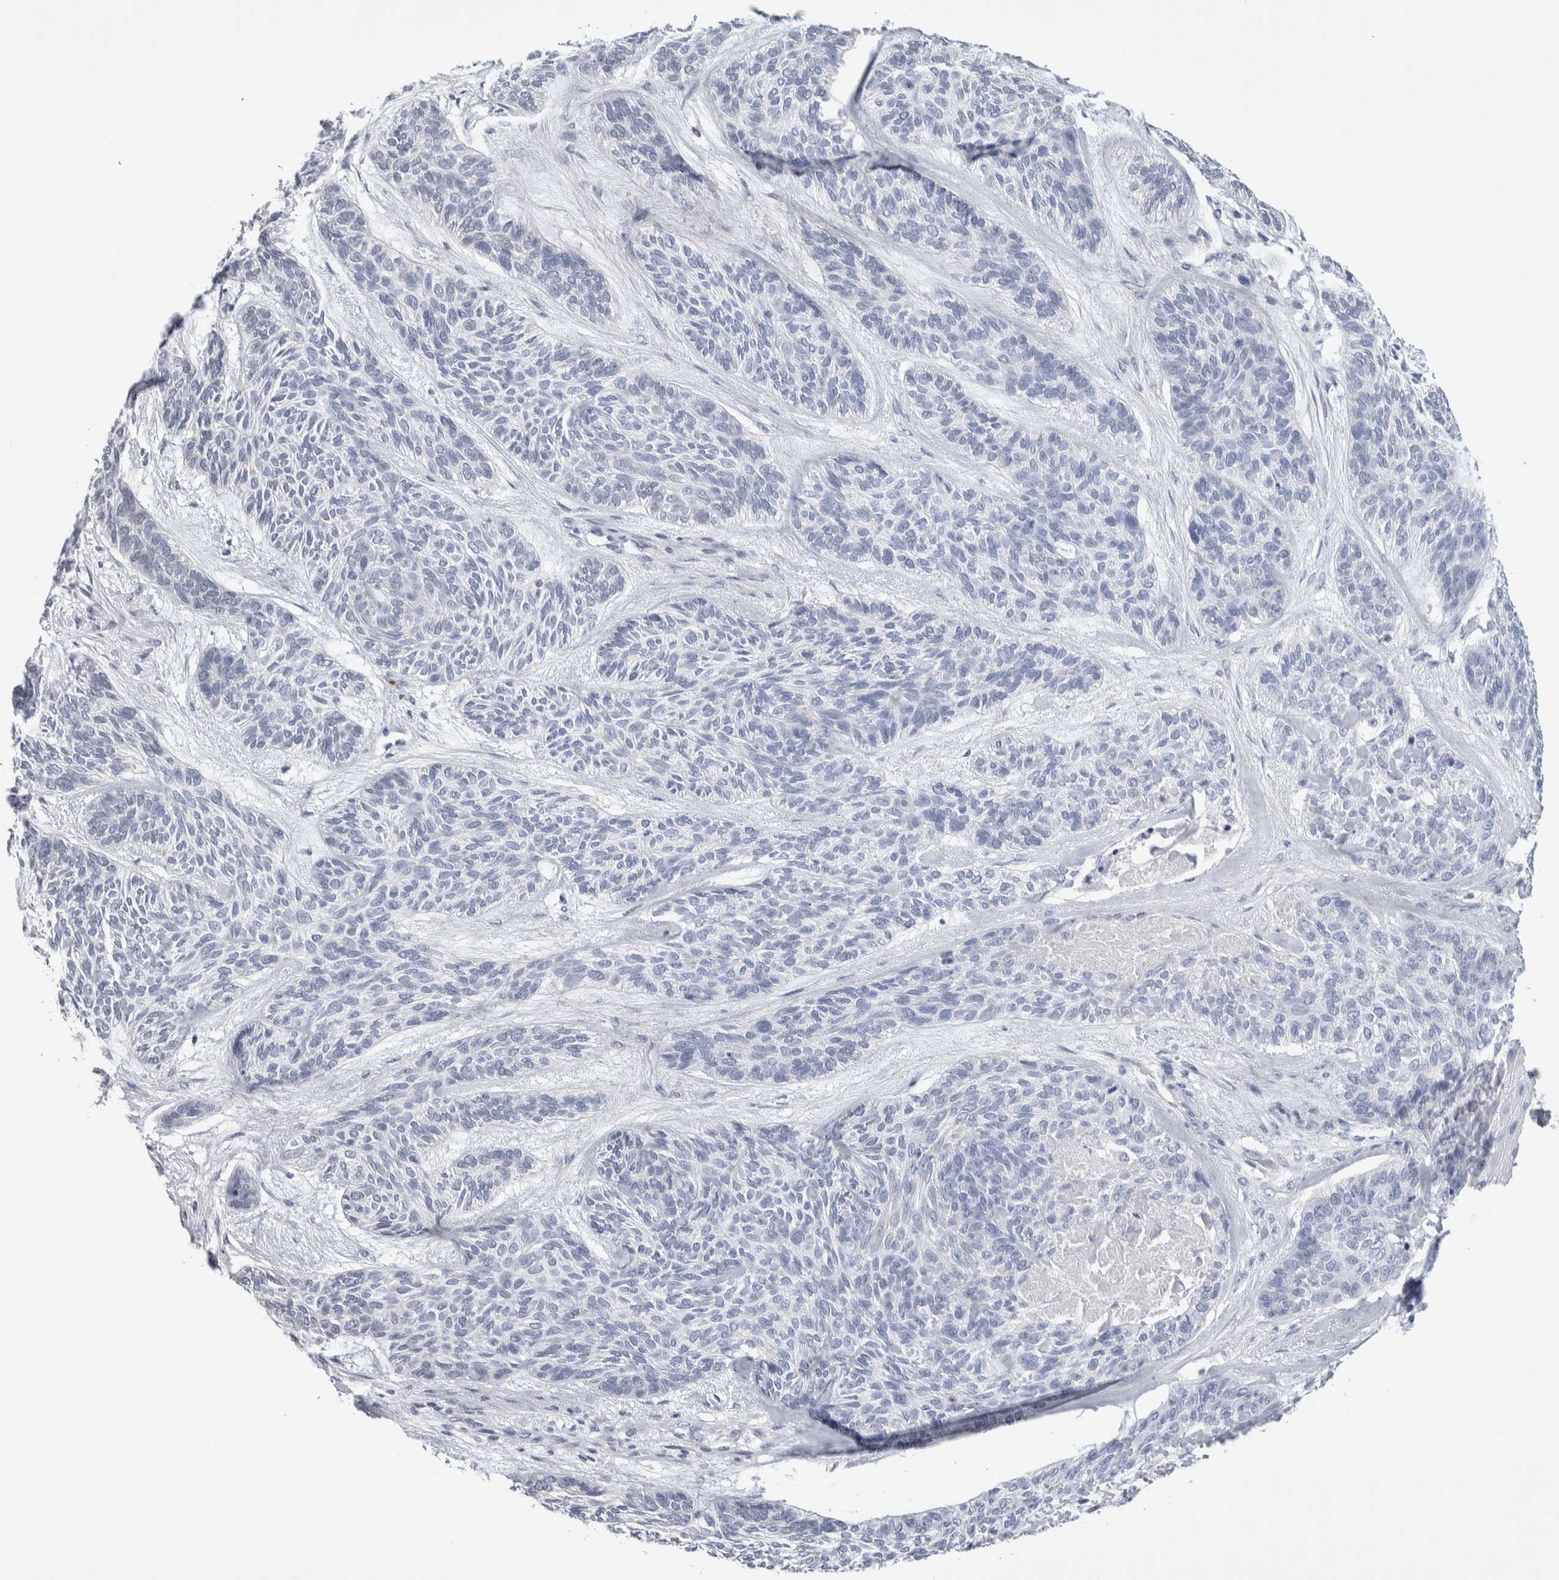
{"staining": {"intensity": "negative", "quantity": "none", "location": "none"}, "tissue": "skin cancer", "cell_type": "Tumor cells", "image_type": "cancer", "snomed": [{"axis": "morphology", "description": "Basal cell carcinoma"}, {"axis": "topography", "description": "Skin"}], "caption": "Human skin basal cell carcinoma stained for a protein using IHC shows no staining in tumor cells.", "gene": "LURAP1L", "patient": {"sex": "male", "age": 55}}